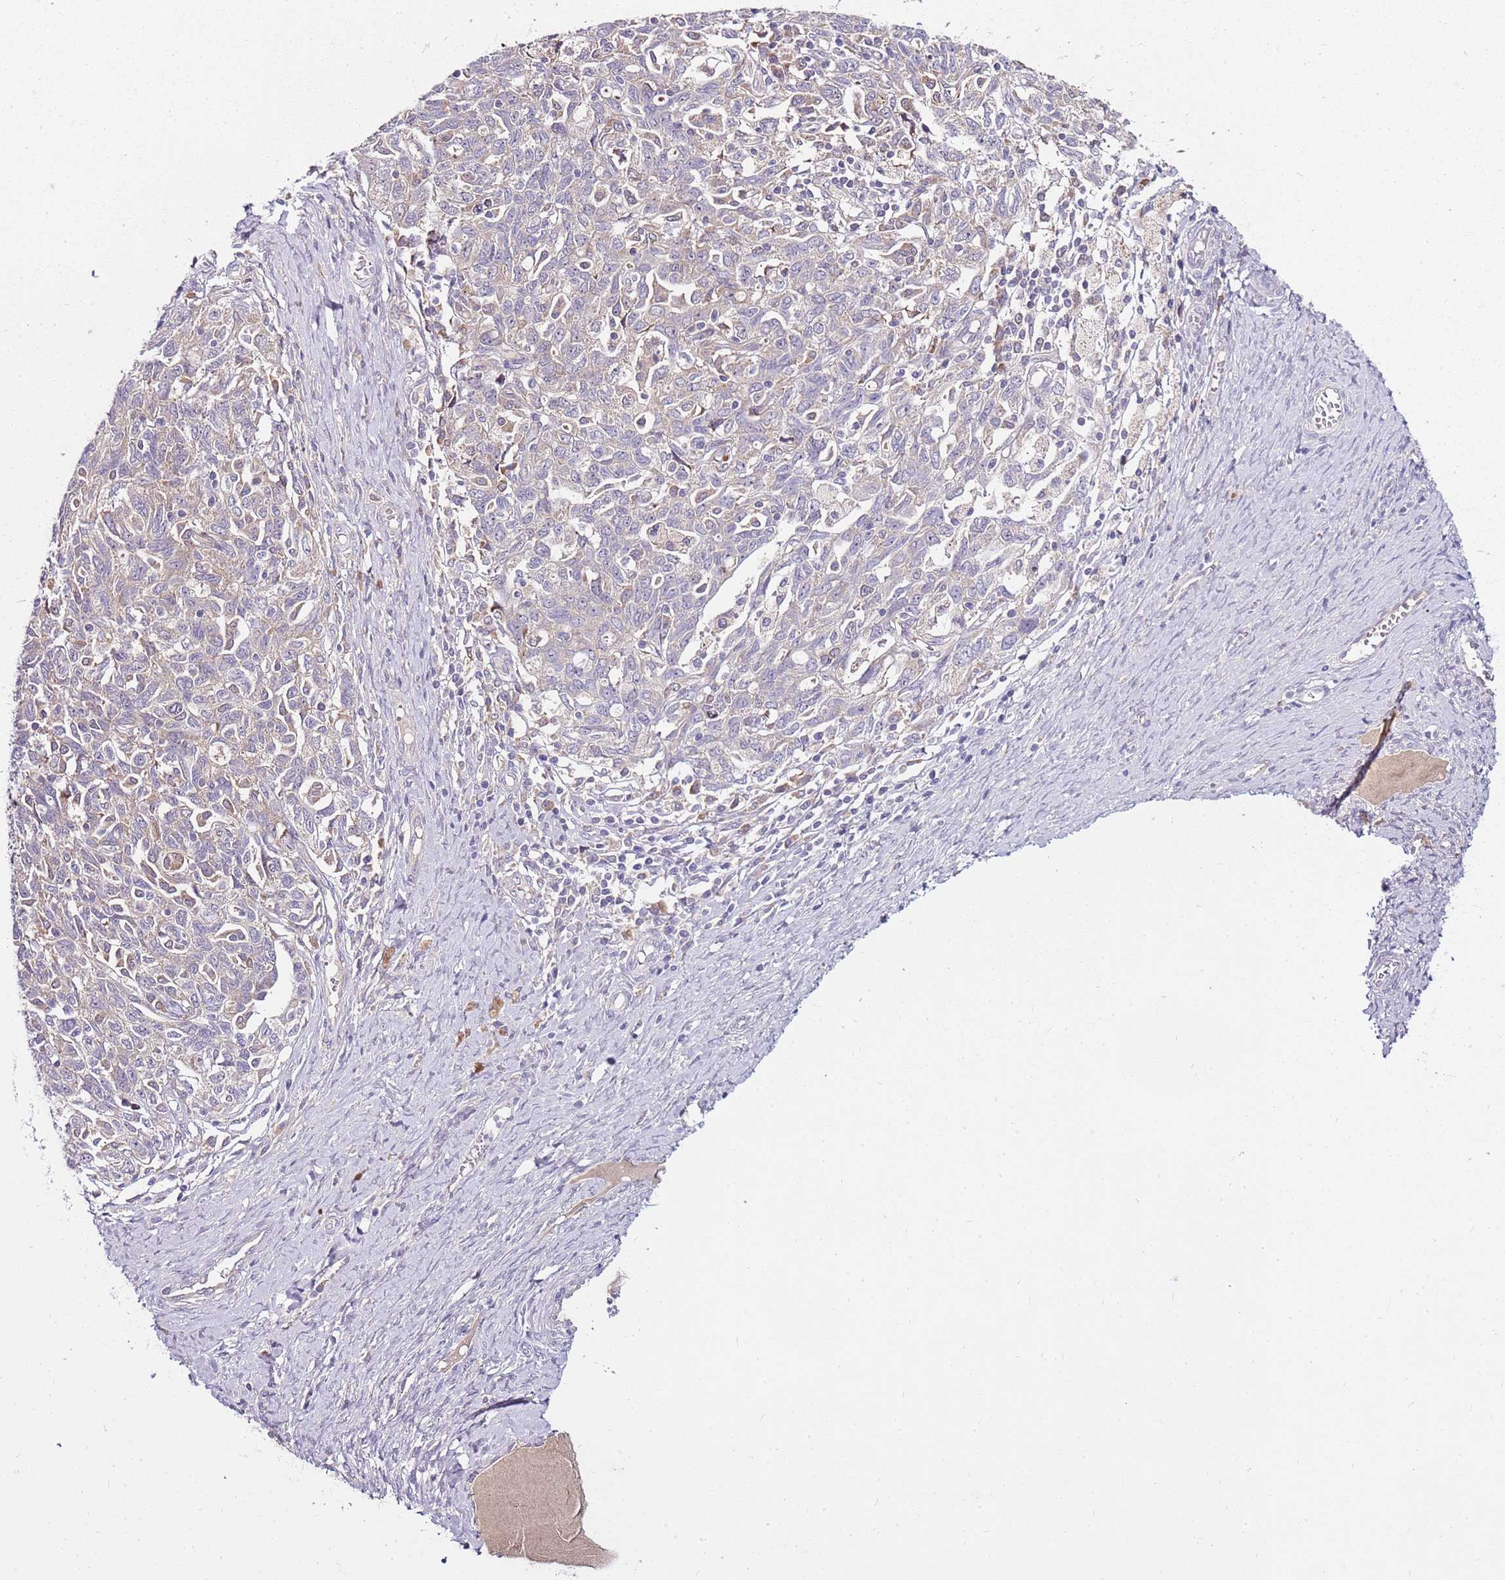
{"staining": {"intensity": "weak", "quantity": "25%-75%", "location": "cytoplasmic/membranous"}, "tissue": "ovarian cancer", "cell_type": "Tumor cells", "image_type": "cancer", "snomed": [{"axis": "morphology", "description": "Carcinoma, NOS"}, {"axis": "morphology", "description": "Cystadenocarcinoma, serous, NOS"}, {"axis": "topography", "description": "Ovary"}], "caption": "Protein expression analysis of human ovarian cancer (serous cystadenocarcinoma) reveals weak cytoplasmic/membranous expression in about 25%-75% of tumor cells. The staining is performed using DAB brown chromogen to label protein expression. The nuclei are counter-stained blue using hematoxylin.", "gene": "FBXL22", "patient": {"sex": "female", "age": 69}}